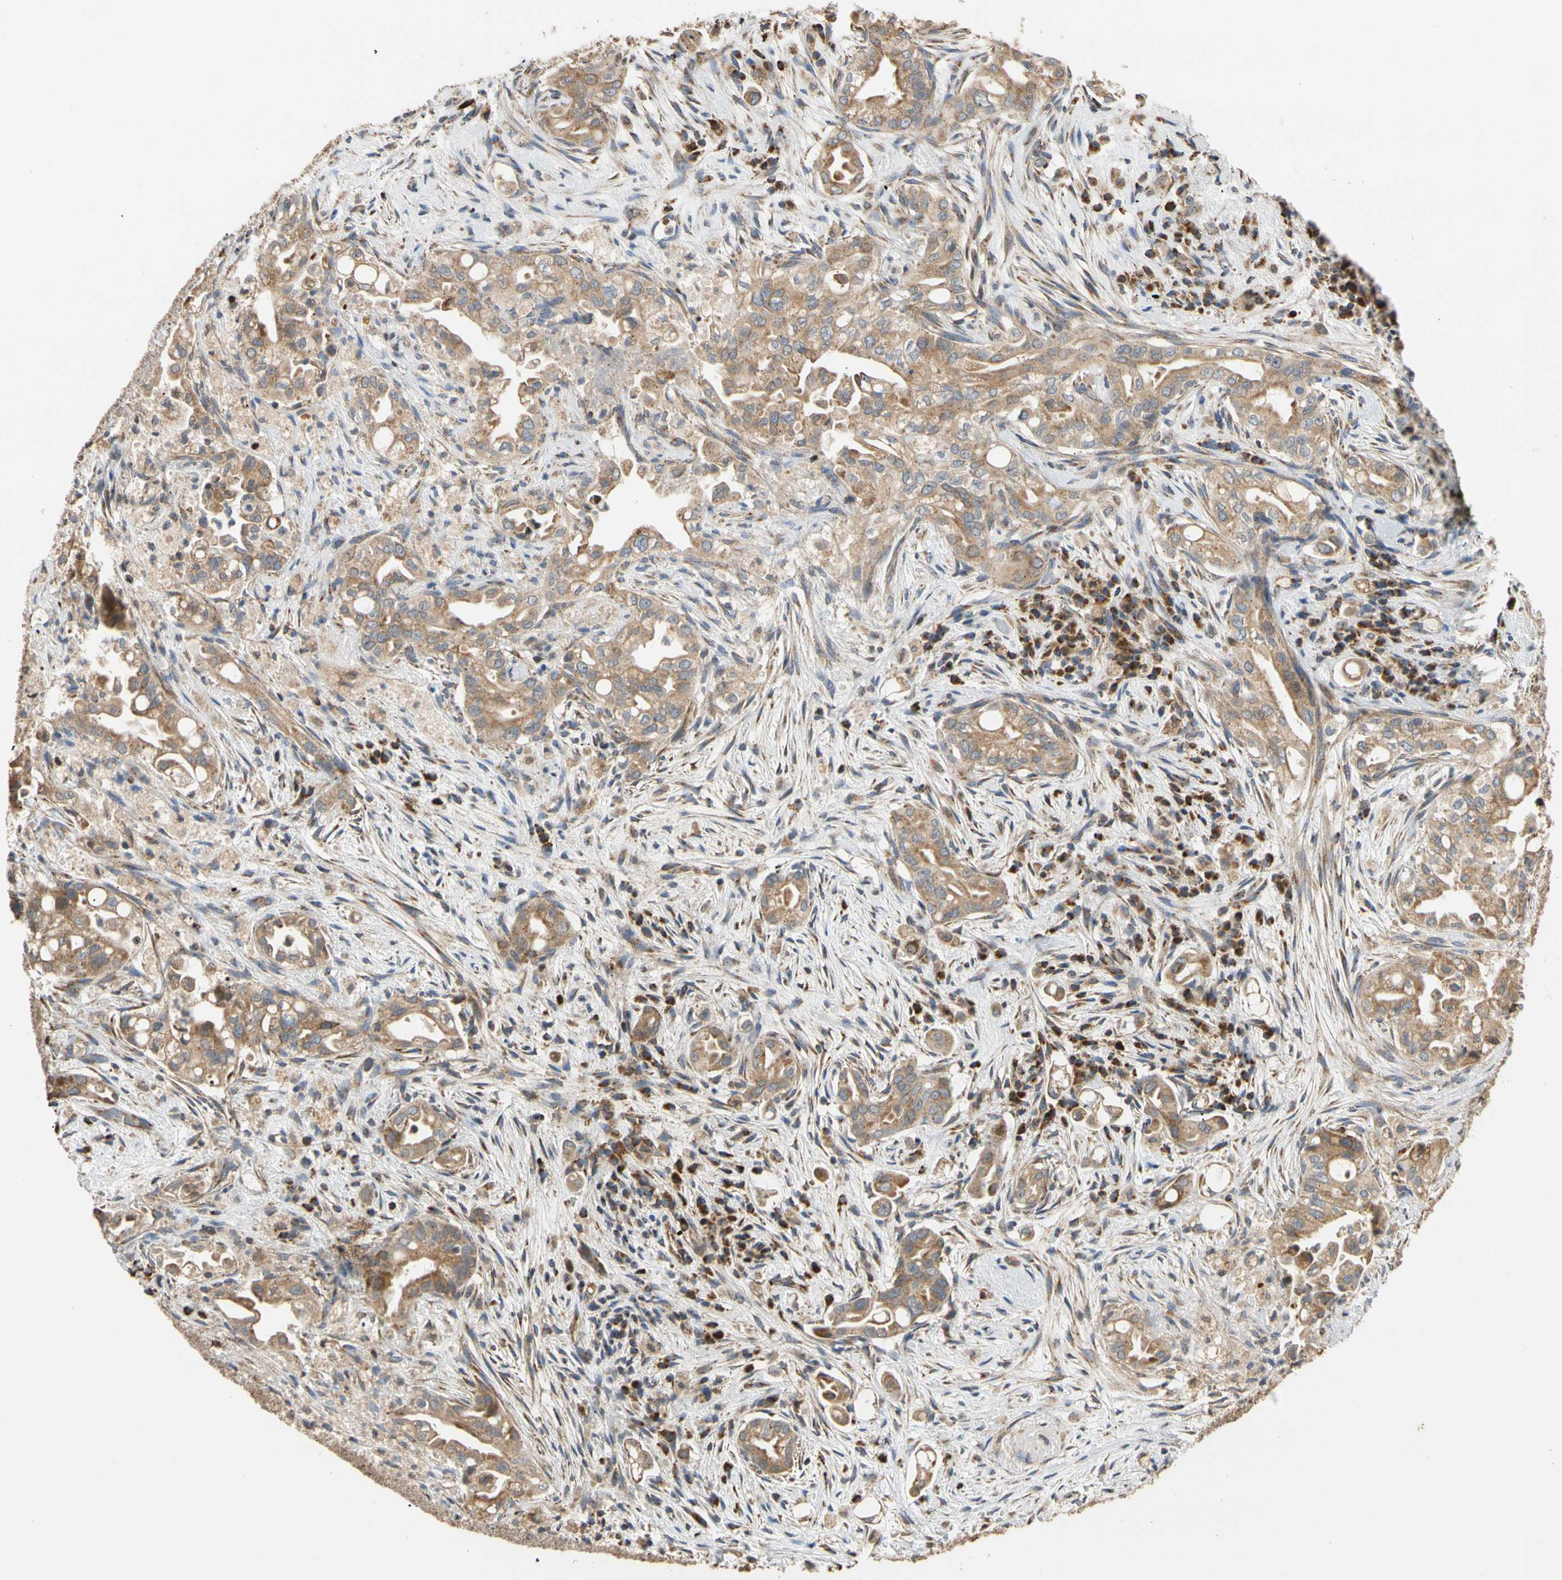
{"staining": {"intensity": "weak", "quantity": ">75%", "location": "cytoplasmic/membranous"}, "tissue": "liver cancer", "cell_type": "Tumor cells", "image_type": "cancer", "snomed": [{"axis": "morphology", "description": "Cholangiocarcinoma"}, {"axis": "topography", "description": "Liver"}], "caption": "Immunohistochemistry of liver cancer demonstrates low levels of weak cytoplasmic/membranous staining in about >75% of tumor cells.", "gene": "IP6K2", "patient": {"sex": "female", "age": 68}}